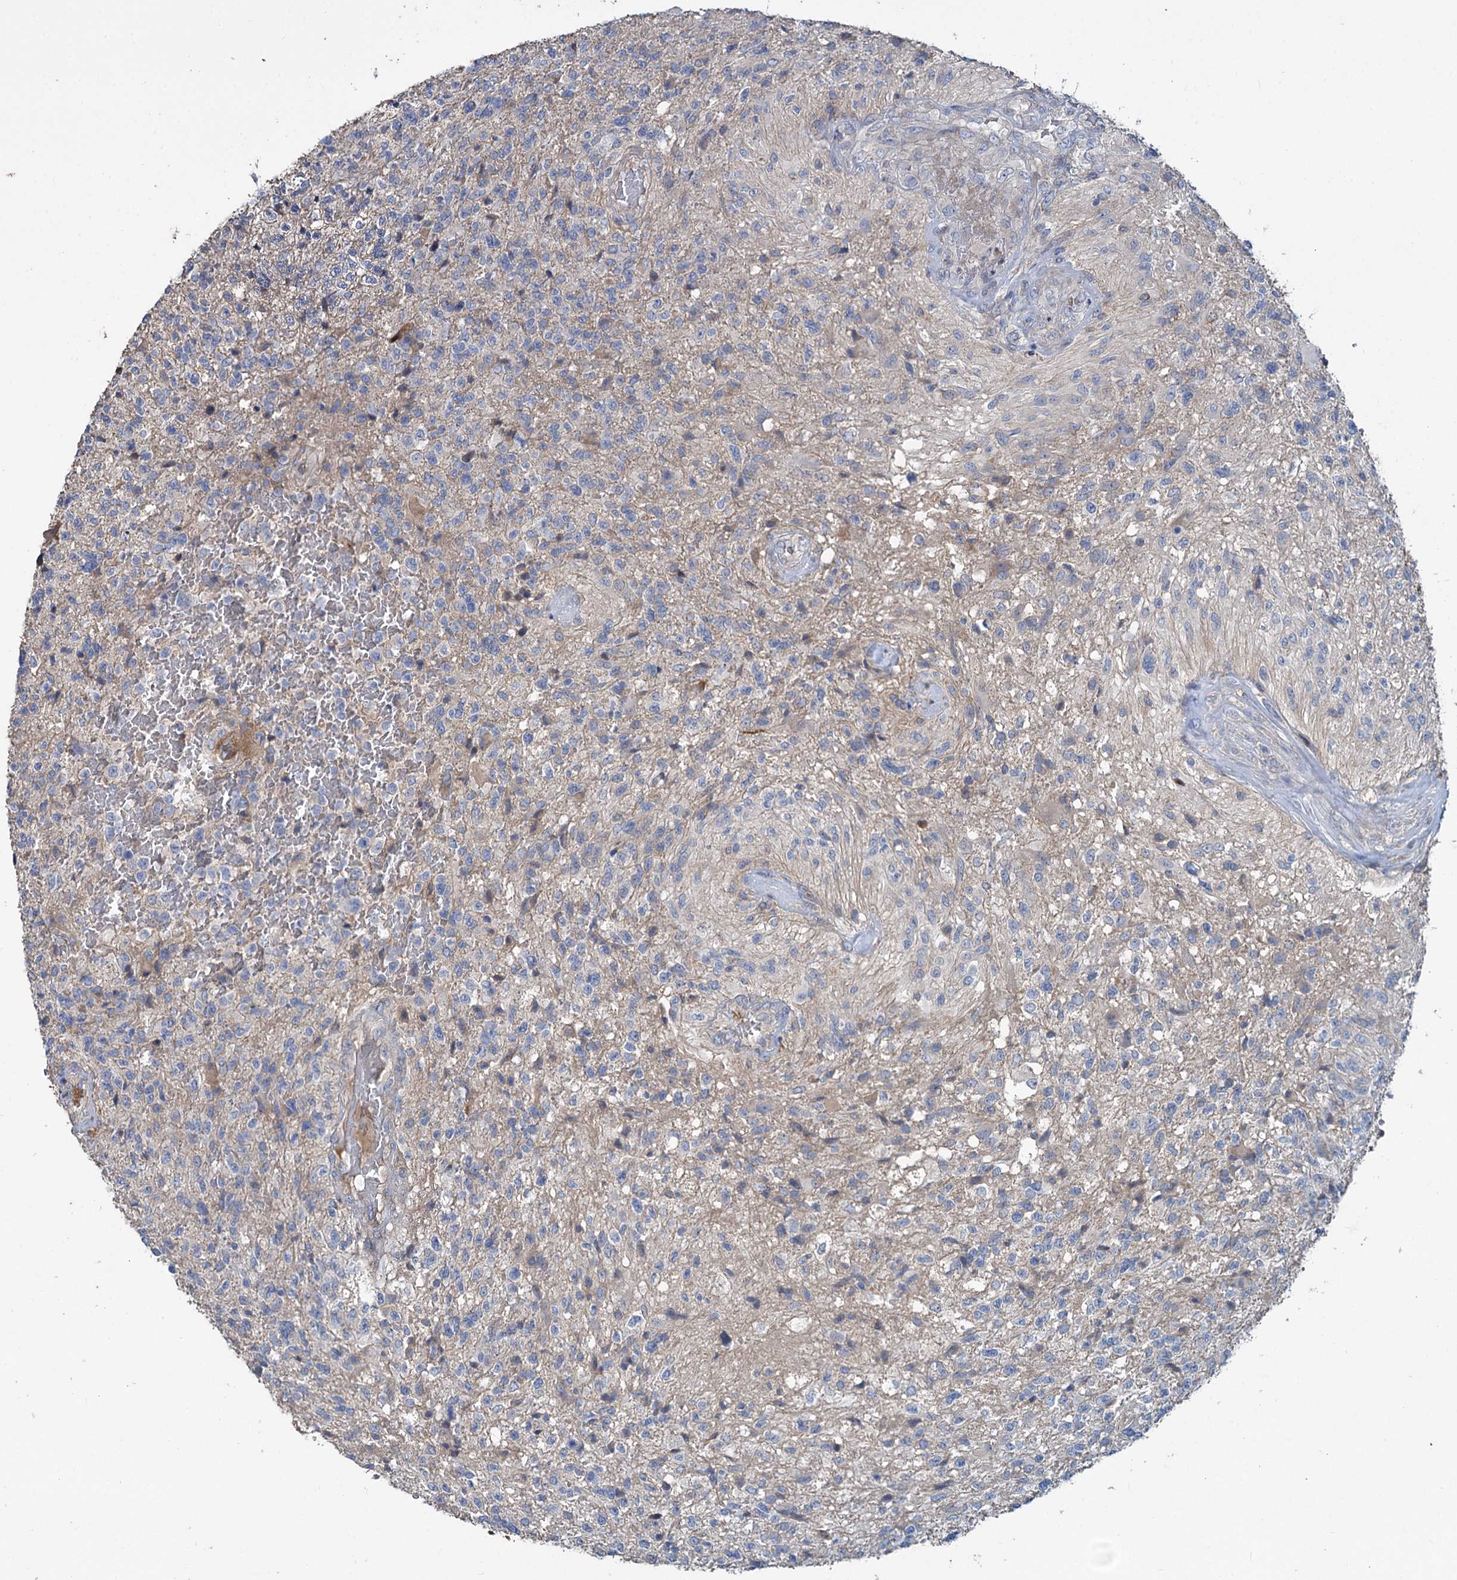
{"staining": {"intensity": "negative", "quantity": "none", "location": "none"}, "tissue": "glioma", "cell_type": "Tumor cells", "image_type": "cancer", "snomed": [{"axis": "morphology", "description": "Glioma, malignant, High grade"}, {"axis": "topography", "description": "Brain"}], "caption": "Tumor cells are negative for brown protein staining in glioma.", "gene": "URAD", "patient": {"sex": "male", "age": 56}}